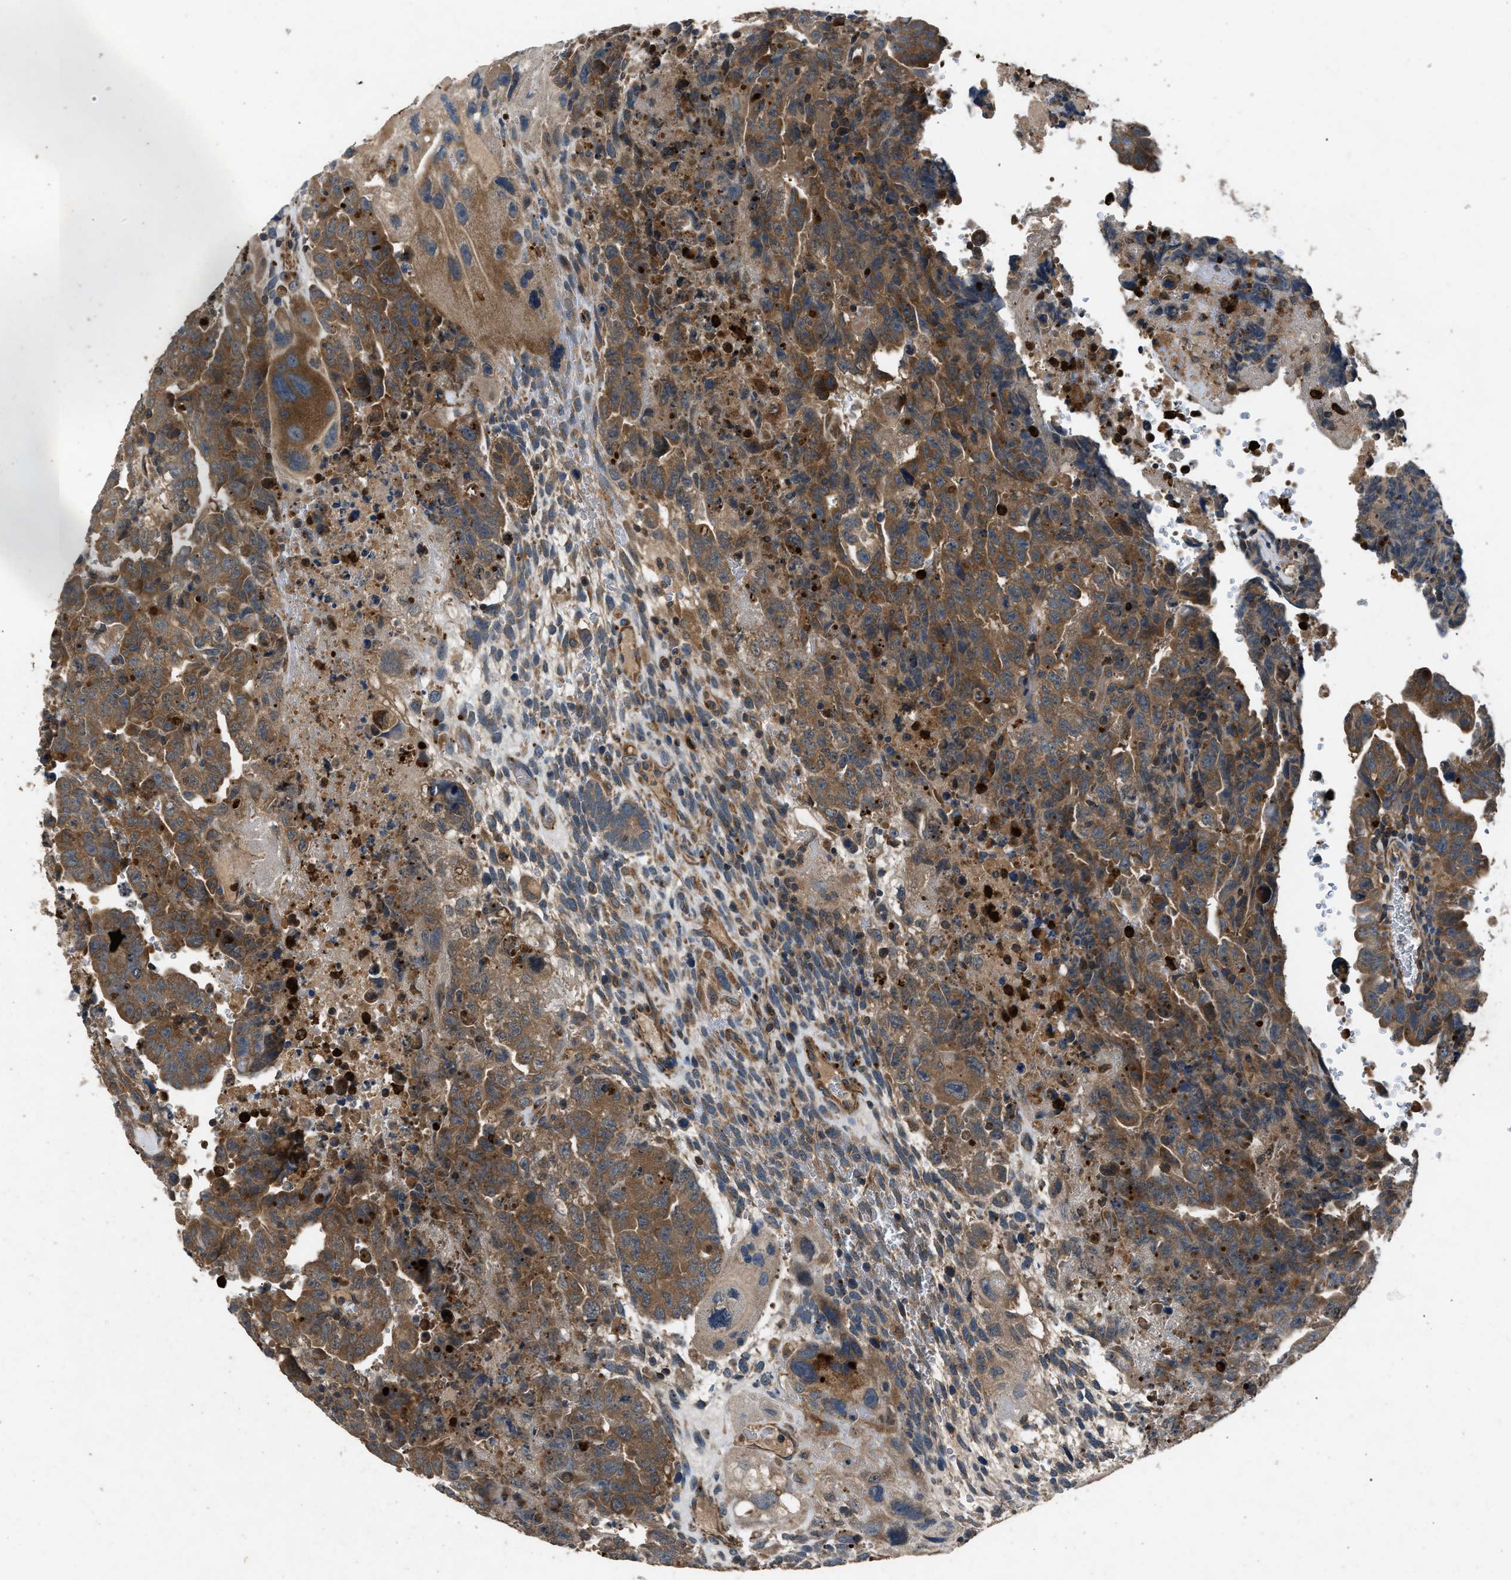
{"staining": {"intensity": "moderate", "quantity": ">75%", "location": "cytoplasmic/membranous"}, "tissue": "testis cancer", "cell_type": "Tumor cells", "image_type": "cancer", "snomed": [{"axis": "morphology", "description": "Carcinoma, Embryonal, NOS"}, {"axis": "topography", "description": "Testis"}], "caption": "IHC photomicrograph of neoplastic tissue: human testis cancer (embryonal carcinoma) stained using immunohistochemistry demonstrates medium levels of moderate protein expression localized specifically in the cytoplasmic/membranous of tumor cells, appearing as a cytoplasmic/membranous brown color.", "gene": "PPID", "patient": {"sex": "male", "age": 28}}